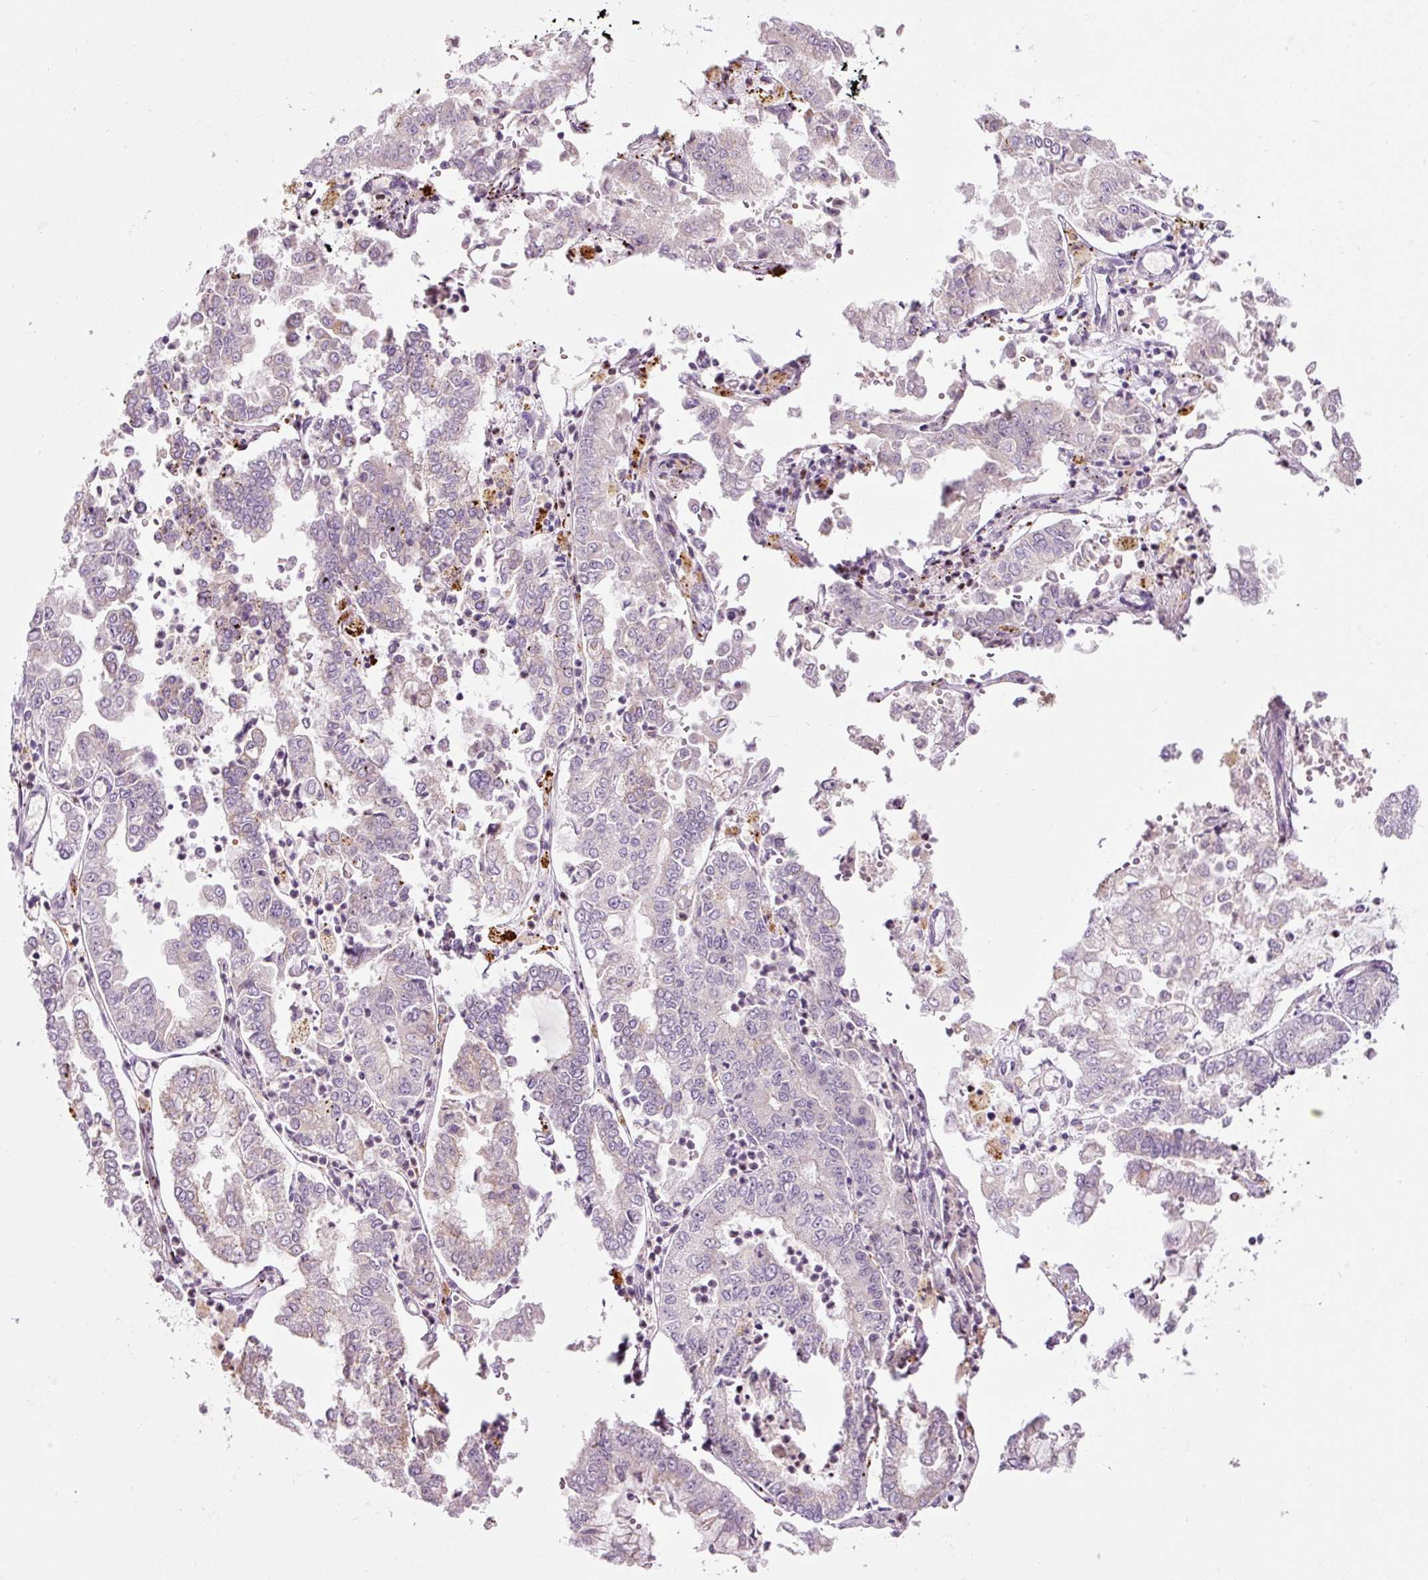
{"staining": {"intensity": "negative", "quantity": "none", "location": "none"}, "tissue": "stomach cancer", "cell_type": "Tumor cells", "image_type": "cancer", "snomed": [{"axis": "morphology", "description": "Adenocarcinoma, NOS"}, {"axis": "topography", "description": "Stomach"}], "caption": "This is an immunohistochemistry (IHC) image of stomach cancer (adenocarcinoma). There is no staining in tumor cells.", "gene": "ZNF639", "patient": {"sex": "male", "age": 76}}